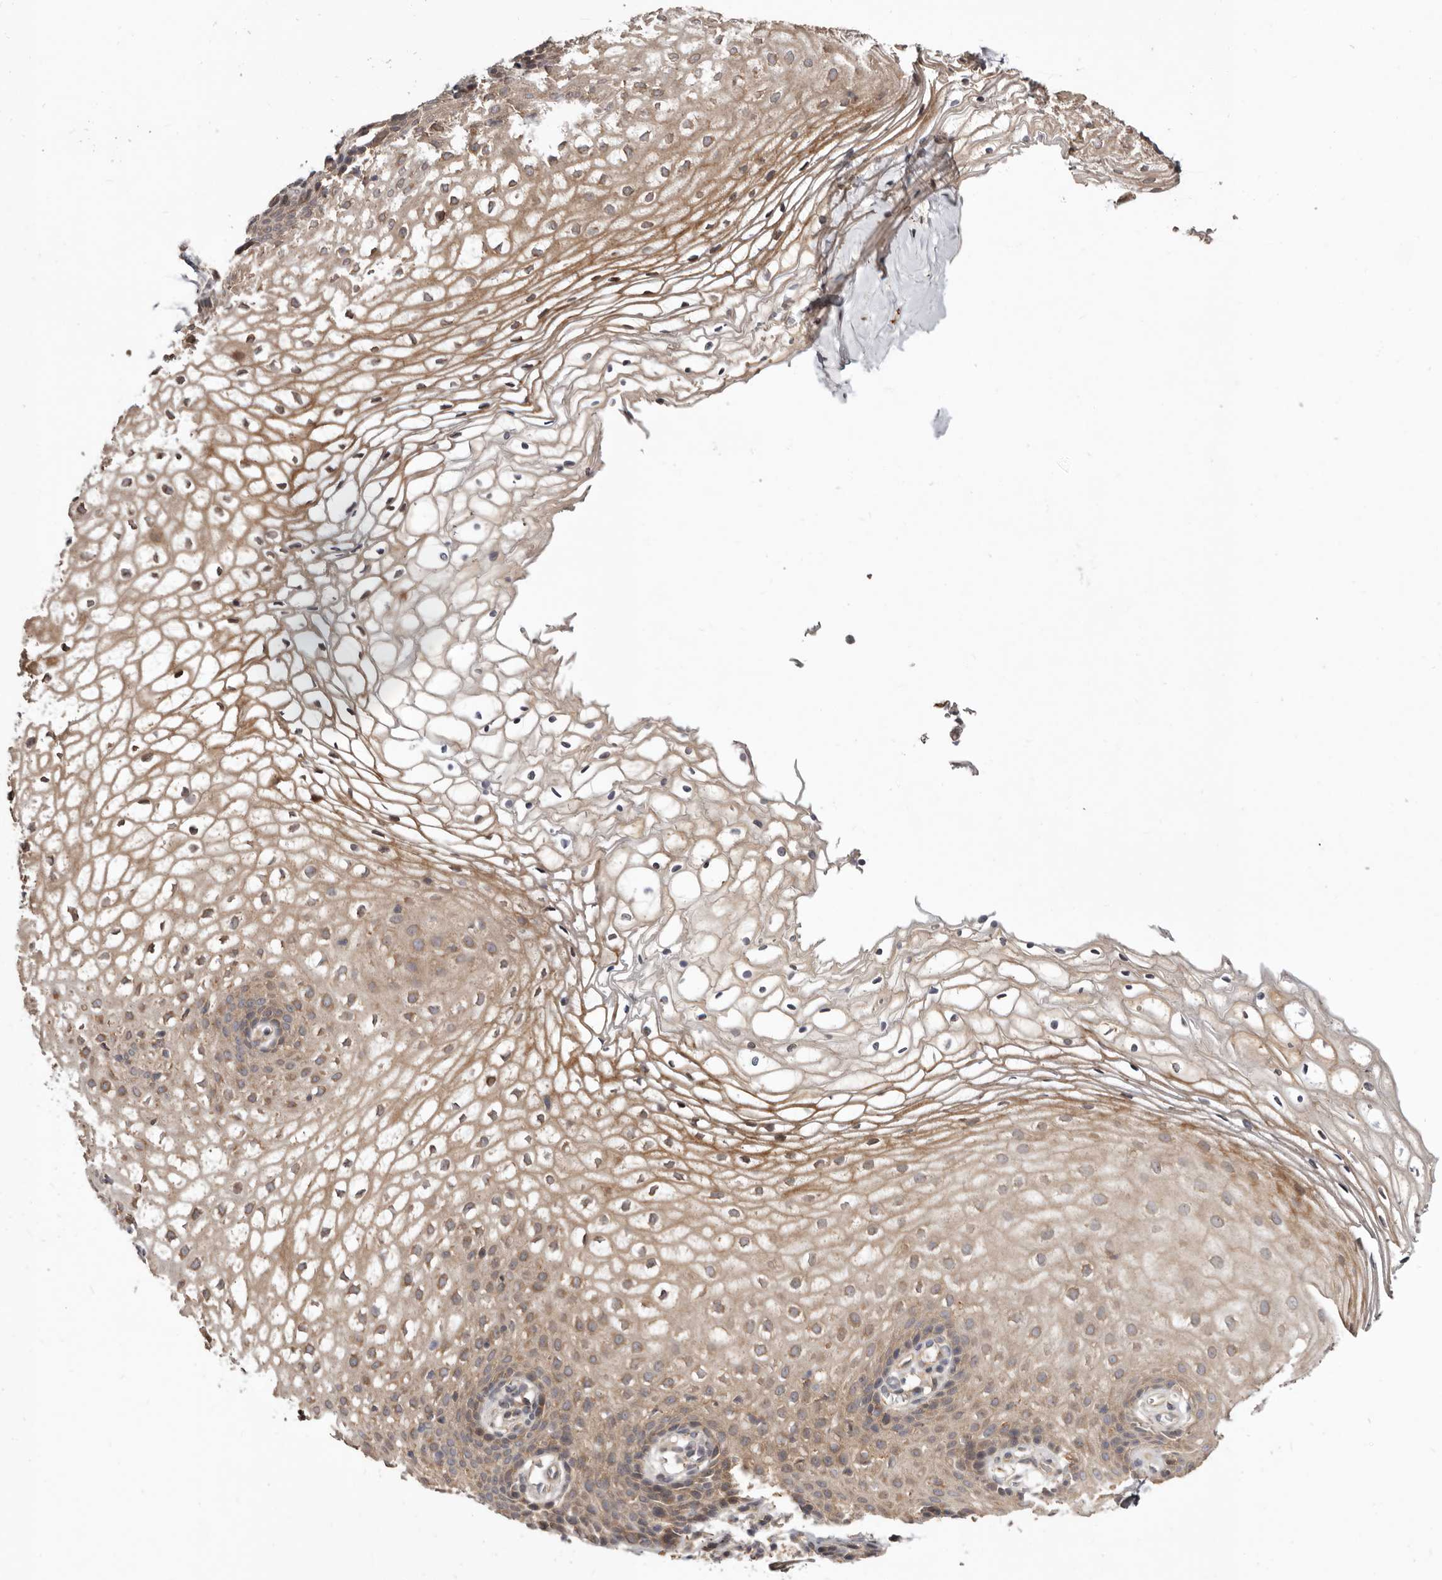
{"staining": {"intensity": "moderate", "quantity": ">75%", "location": "cytoplasmic/membranous,nuclear"}, "tissue": "vagina", "cell_type": "Squamous epithelial cells", "image_type": "normal", "snomed": [{"axis": "morphology", "description": "Normal tissue, NOS"}, {"axis": "topography", "description": "Vagina"}], "caption": "Moderate cytoplasmic/membranous,nuclear expression is present in about >75% of squamous epithelial cells in unremarkable vagina. (Brightfield microscopy of DAB IHC at high magnification).", "gene": "INAVA", "patient": {"sex": "female", "age": 60}}